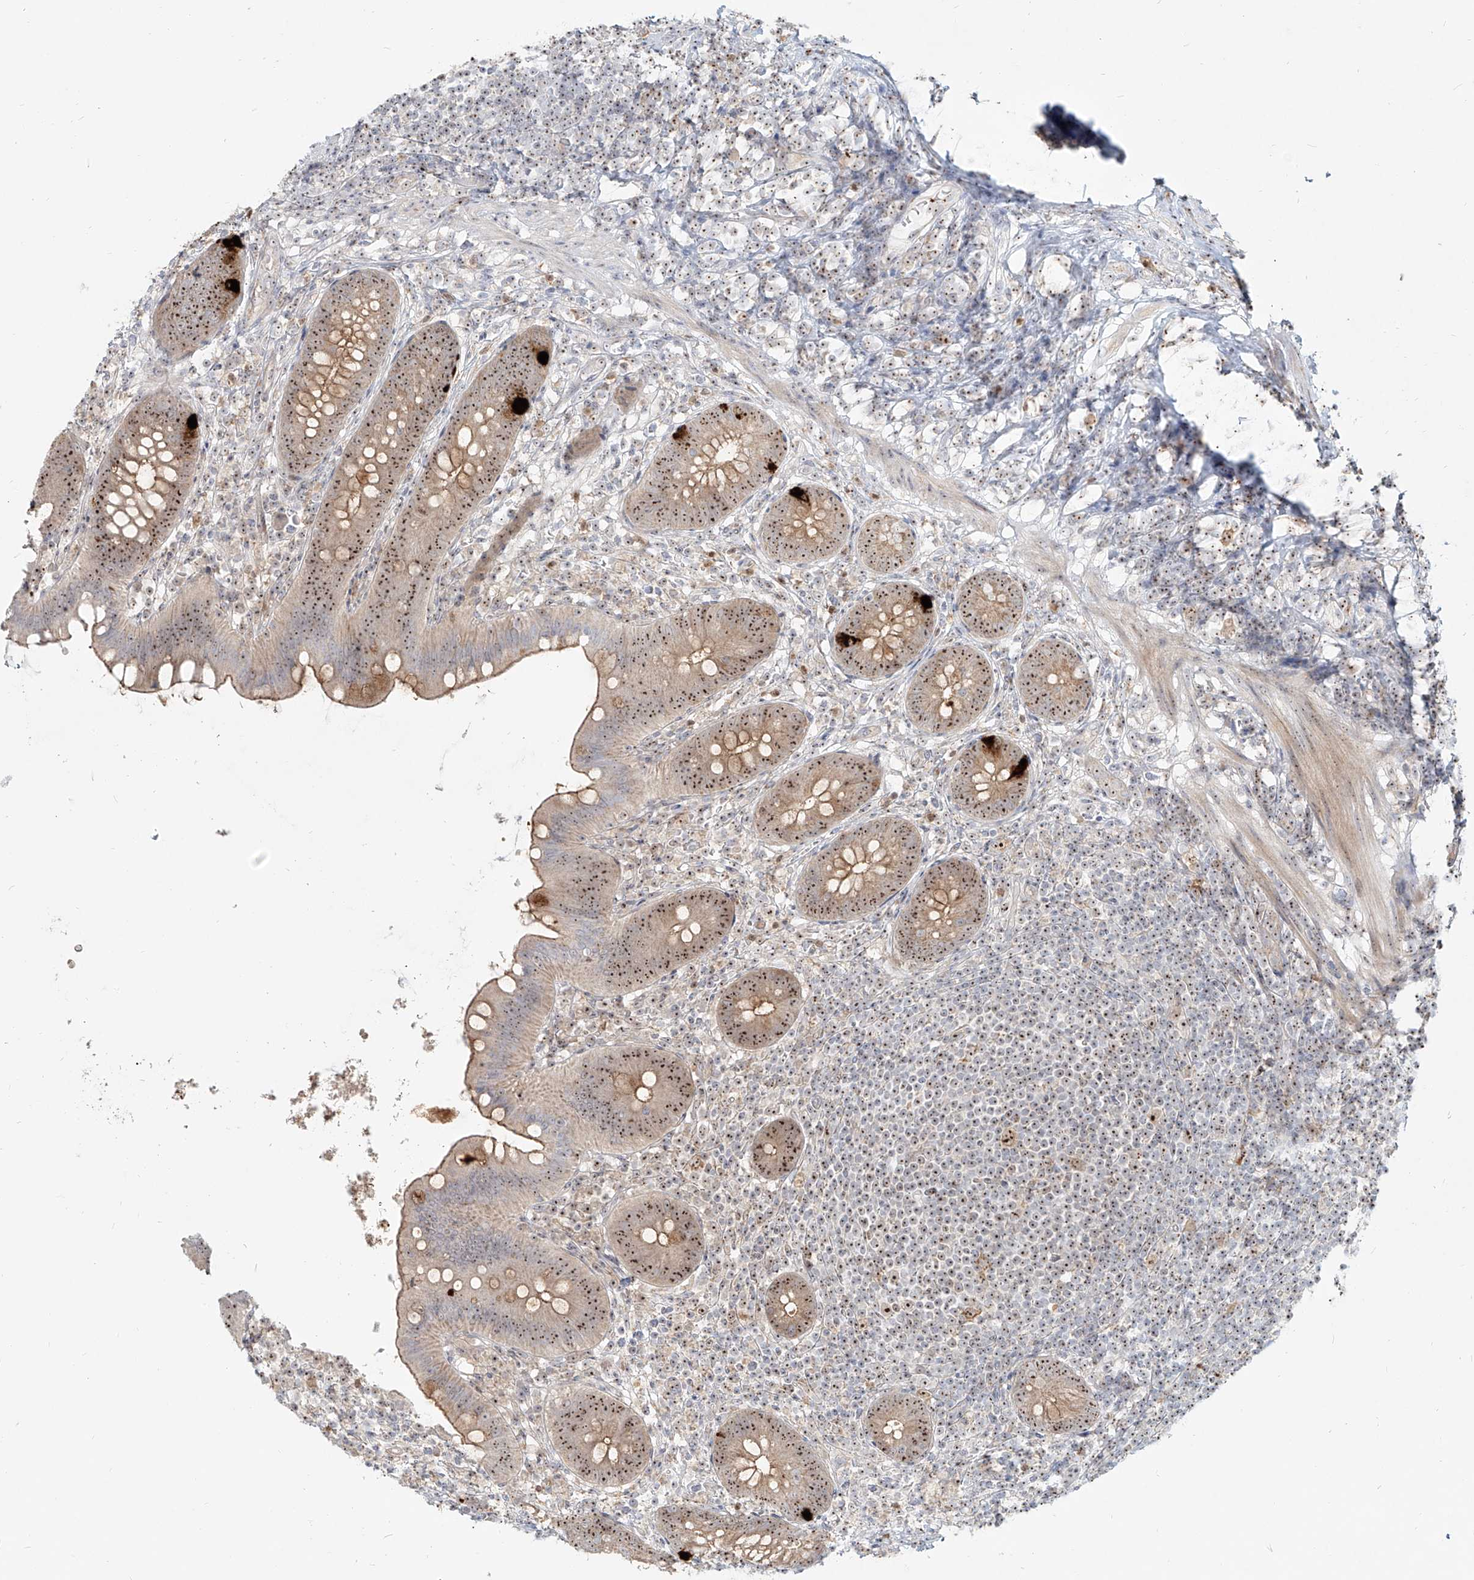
{"staining": {"intensity": "moderate", "quantity": ">75%", "location": "cytoplasmic/membranous,nuclear"}, "tissue": "appendix", "cell_type": "Glandular cells", "image_type": "normal", "snomed": [{"axis": "morphology", "description": "Normal tissue, NOS"}, {"axis": "topography", "description": "Appendix"}], "caption": "Glandular cells show medium levels of moderate cytoplasmic/membranous,nuclear positivity in about >75% of cells in normal human appendix.", "gene": "BYSL", "patient": {"sex": "female", "age": 62}}